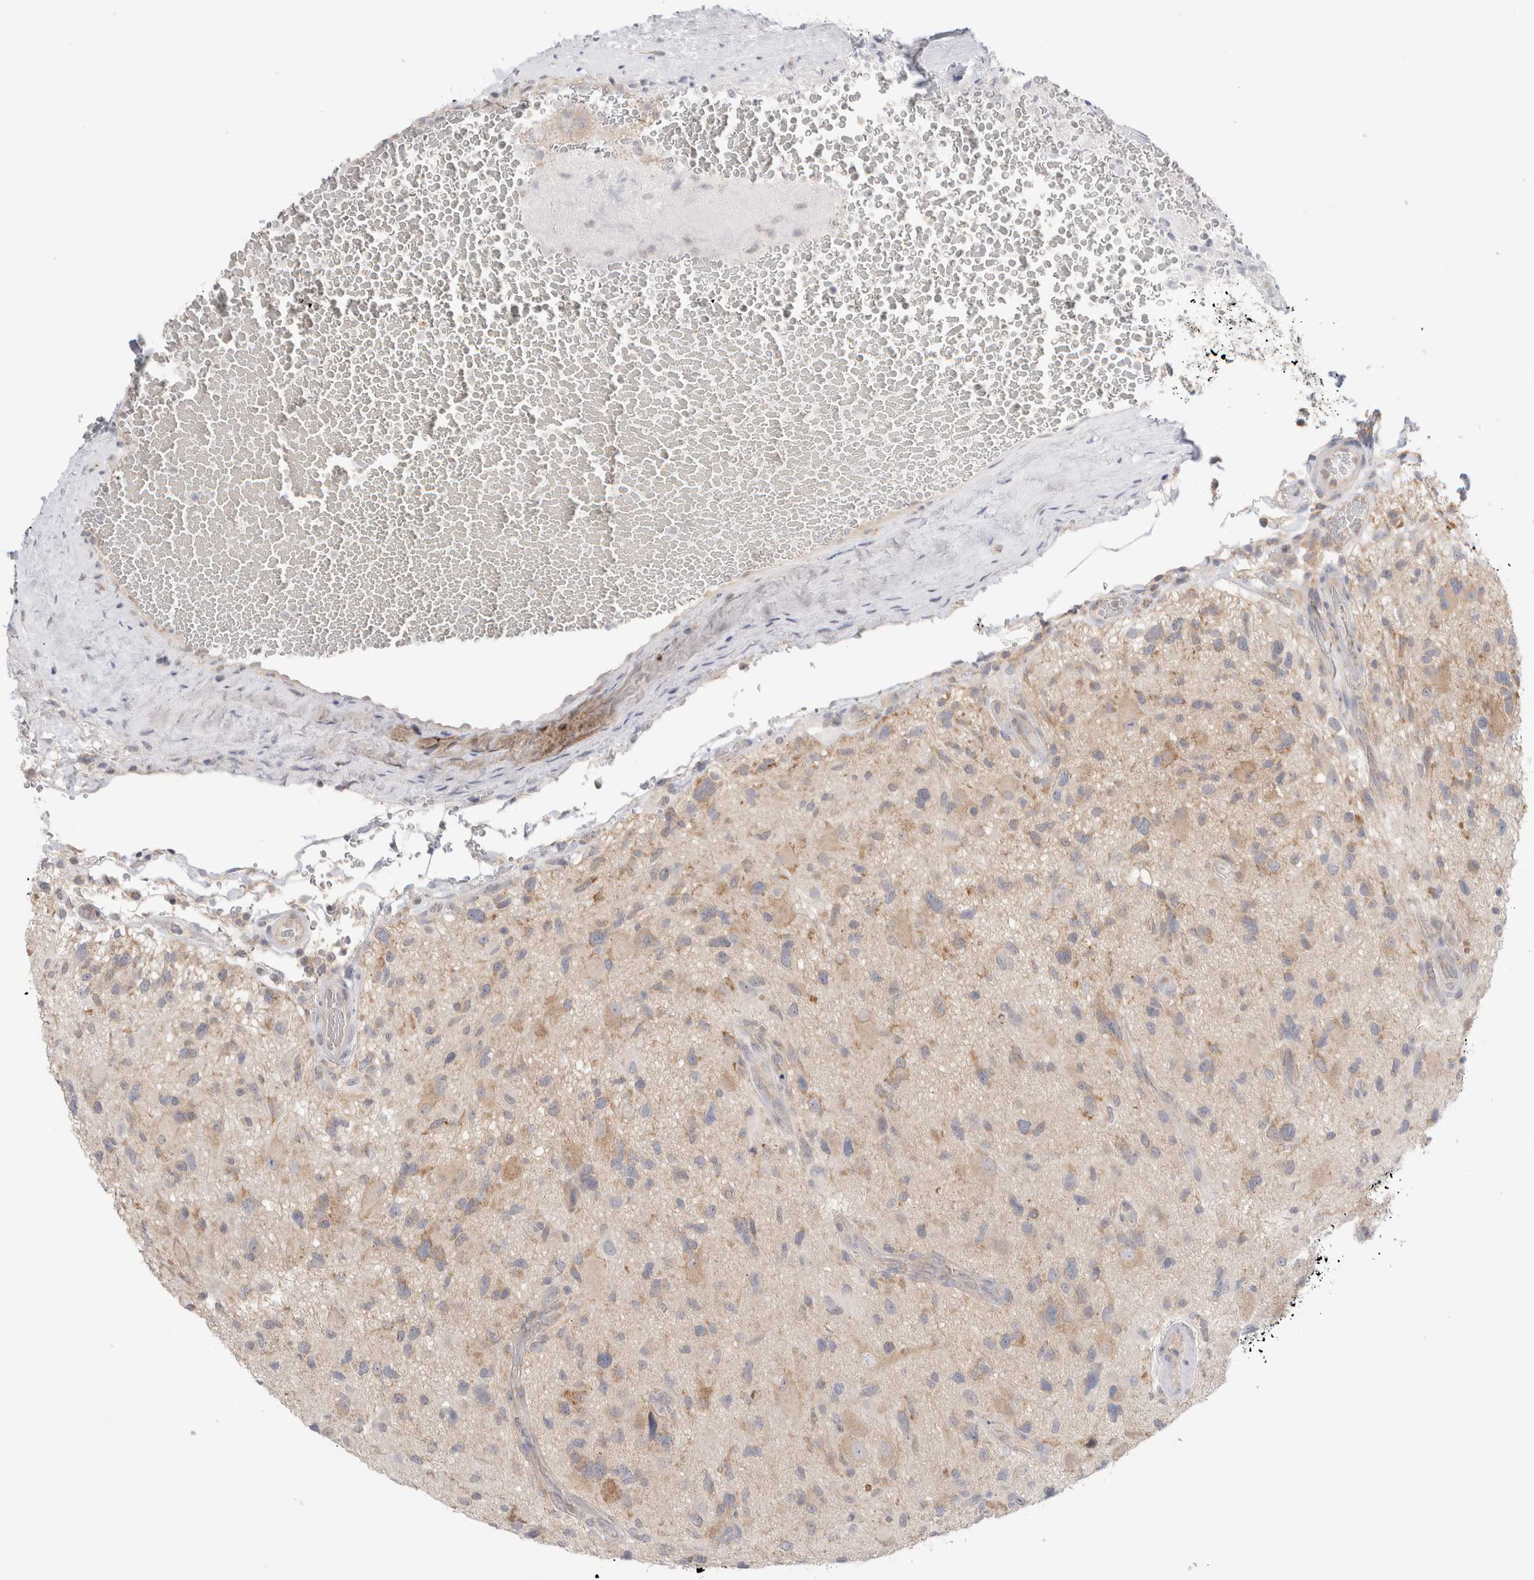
{"staining": {"intensity": "weak", "quantity": "<25%", "location": "cytoplasmic/membranous"}, "tissue": "glioma", "cell_type": "Tumor cells", "image_type": "cancer", "snomed": [{"axis": "morphology", "description": "Glioma, malignant, High grade"}, {"axis": "topography", "description": "Brain"}], "caption": "Protein analysis of malignant glioma (high-grade) exhibits no significant staining in tumor cells.", "gene": "NDOR1", "patient": {"sex": "male", "age": 33}}